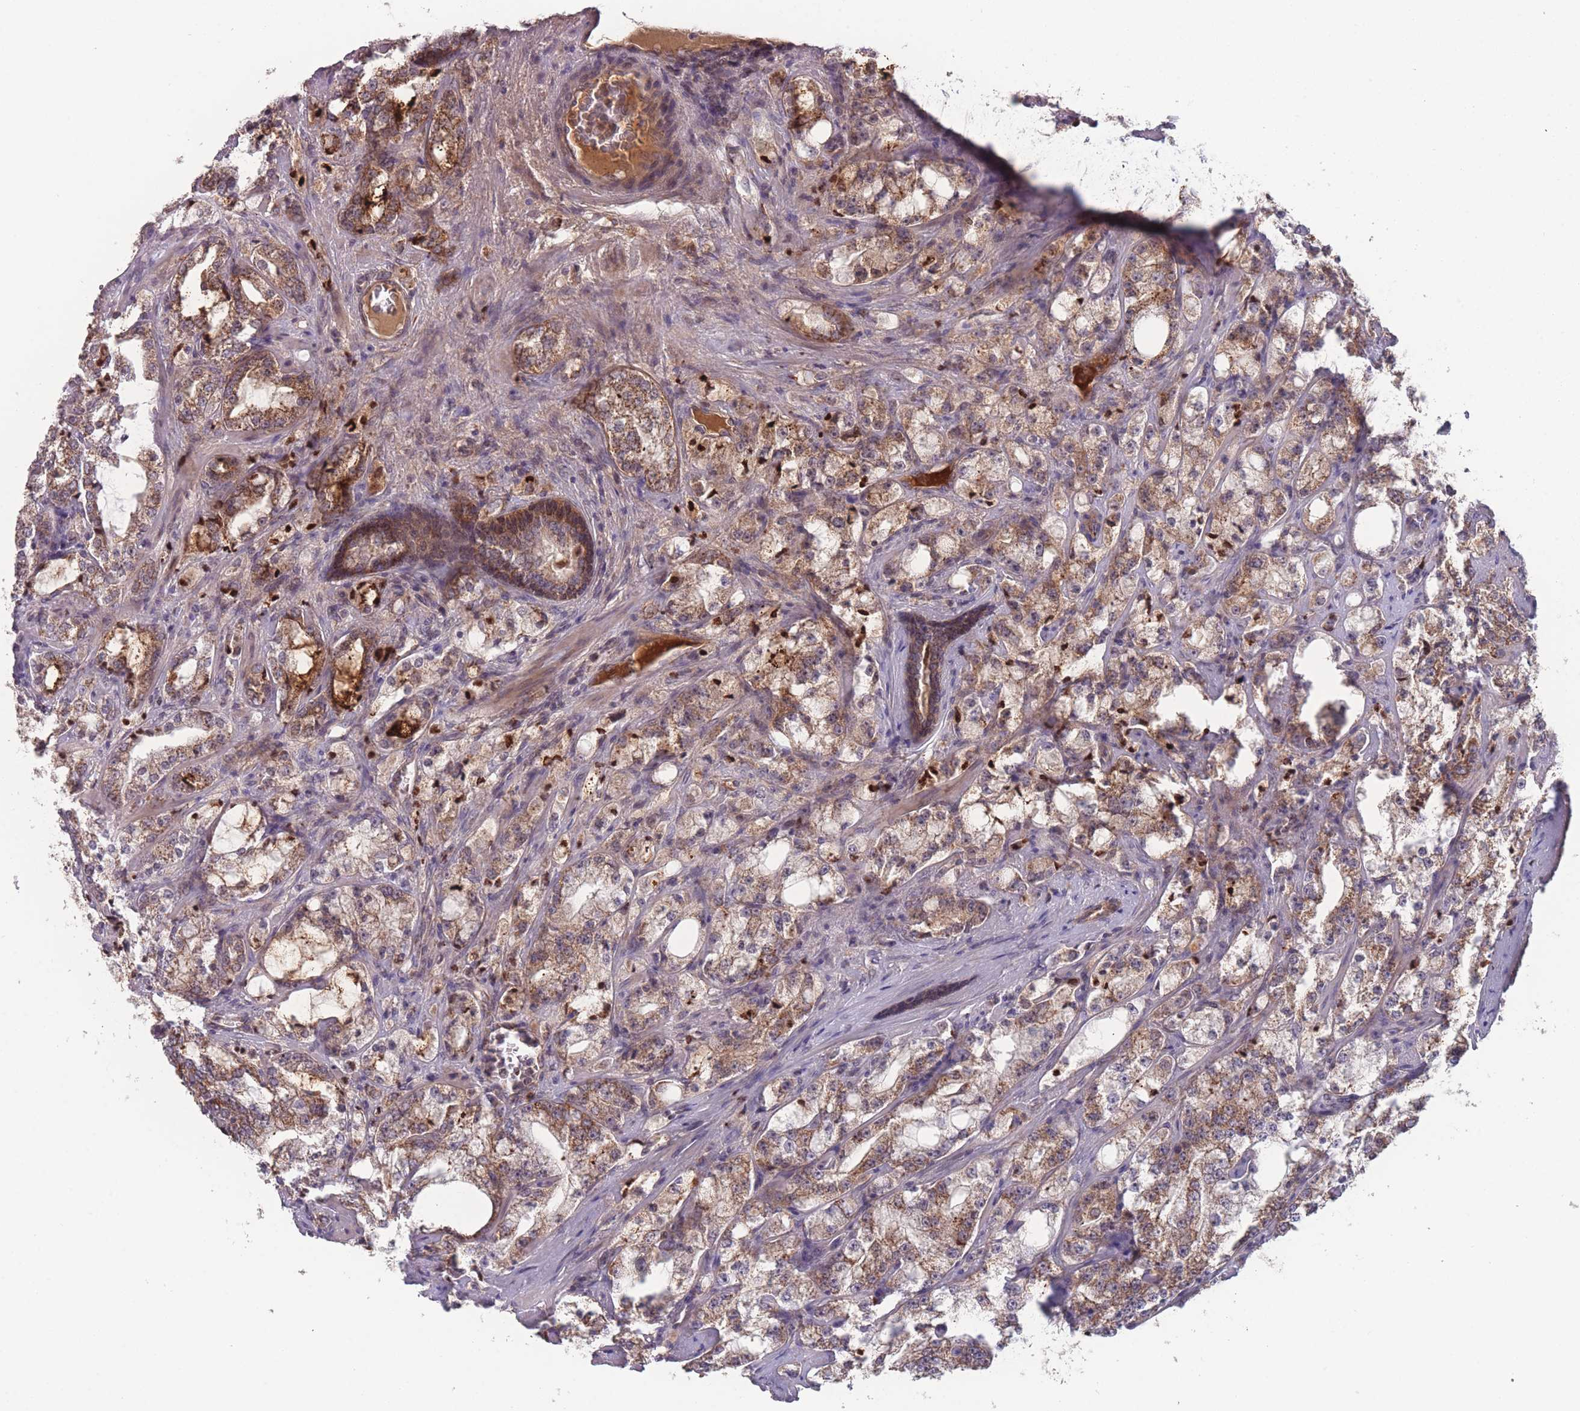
{"staining": {"intensity": "weak", "quantity": ">75%", "location": "cytoplasmic/membranous"}, "tissue": "prostate cancer", "cell_type": "Tumor cells", "image_type": "cancer", "snomed": [{"axis": "morphology", "description": "Adenocarcinoma, High grade"}, {"axis": "topography", "description": "Prostate"}], "caption": "IHC of prostate high-grade adenocarcinoma shows low levels of weak cytoplasmic/membranous staining in about >75% of tumor cells.", "gene": "TMEM232", "patient": {"sex": "male", "age": 64}}